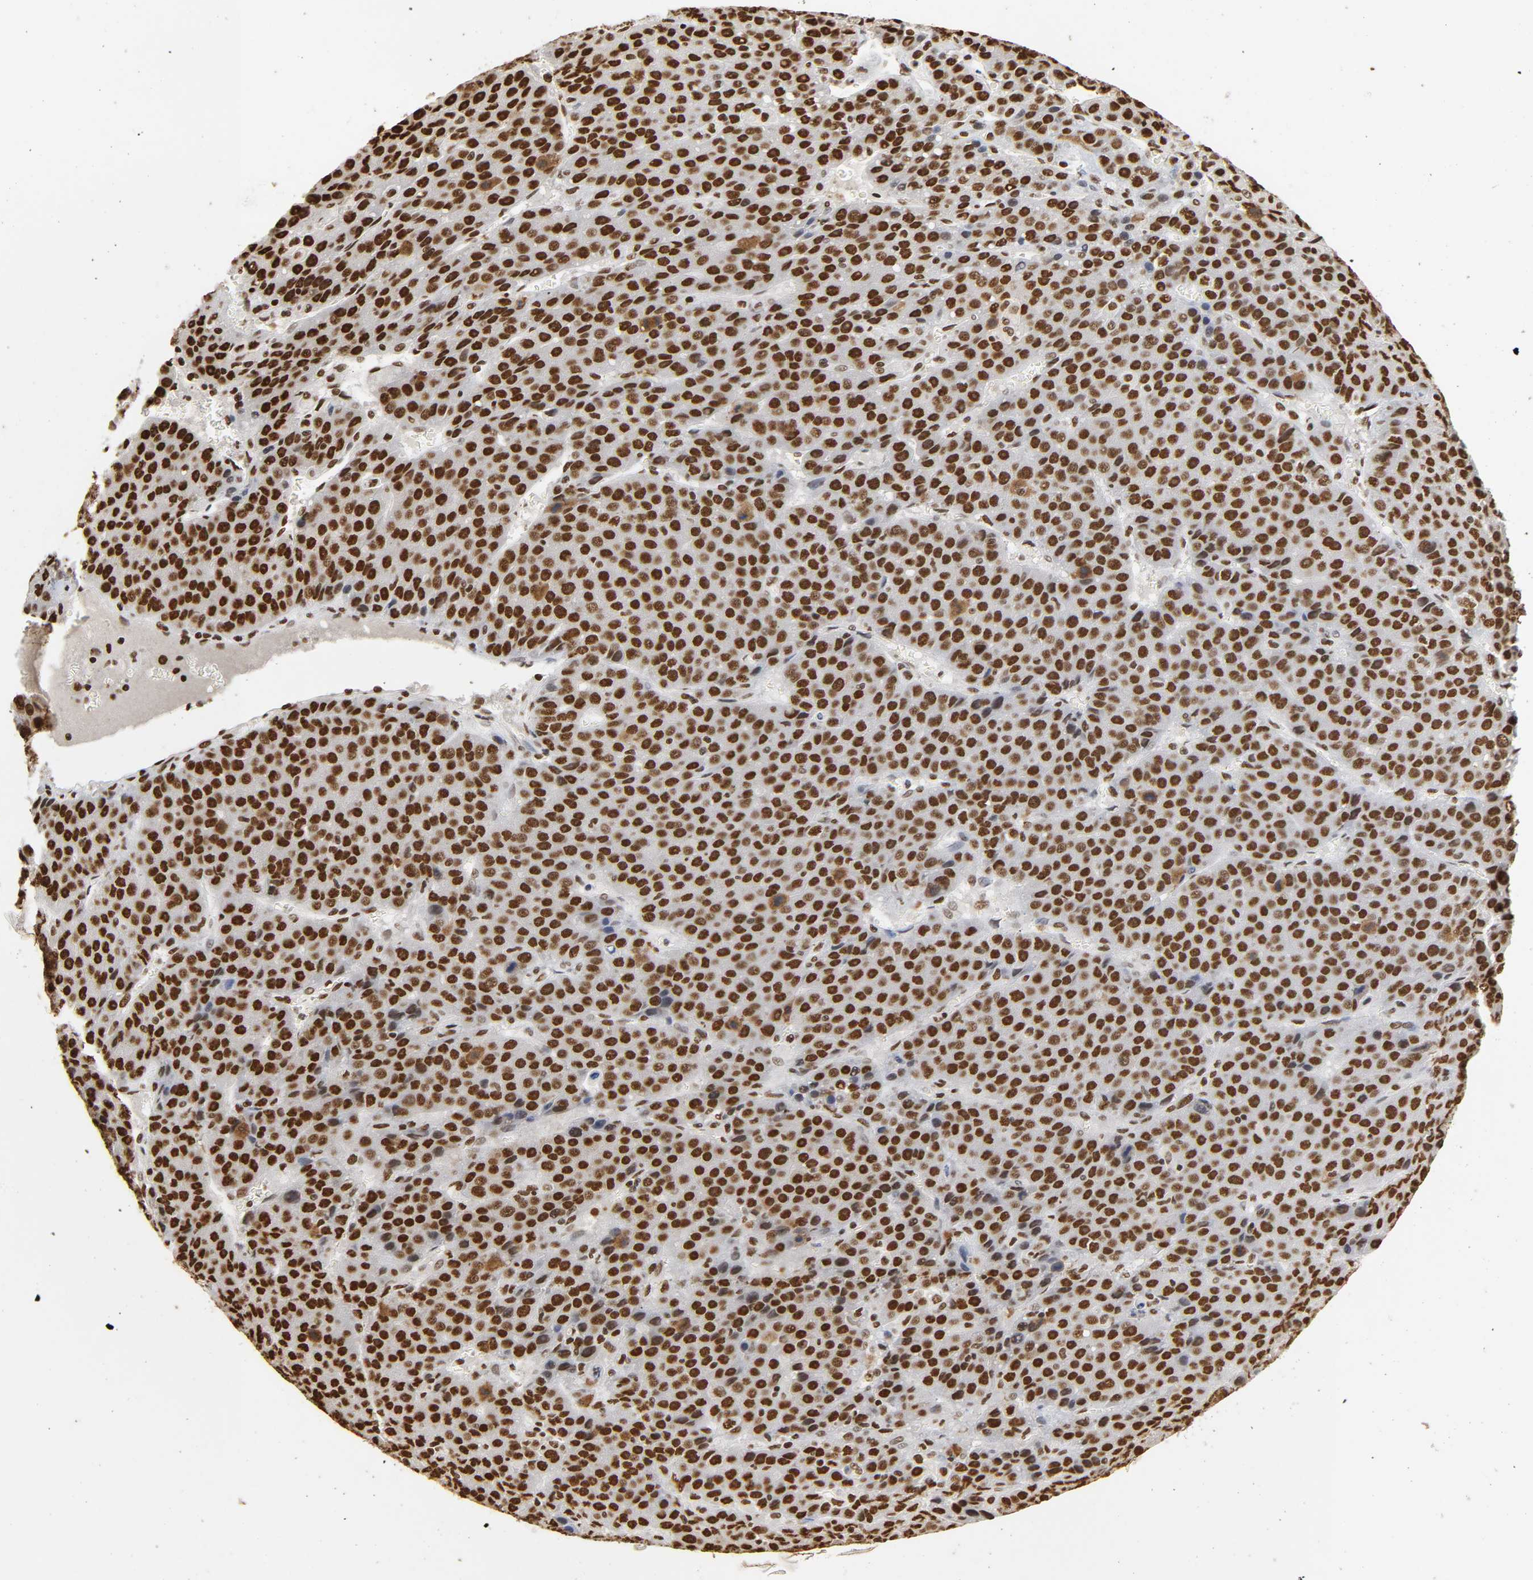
{"staining": {"intensity": "strong", "quantity": ">75%", "location": "nuclear"}, "tissue": "liver cancer", "cell_type": "Tumor cells", "image_type": "cancer", "snomed": [{"axis": "morphology", "description": "Carcinoma, Hepatocellular, NOS"}, {"axis": "topography", "description": "Liver"}], "caption": "Human liver hepatocellular carcinoma stained for a protein (brown) displays strong nuclear positive expression in approximately >75% of tumor cells.", "gene": "HNRNPC", "patient": {"sex": "female", "age": 53}}